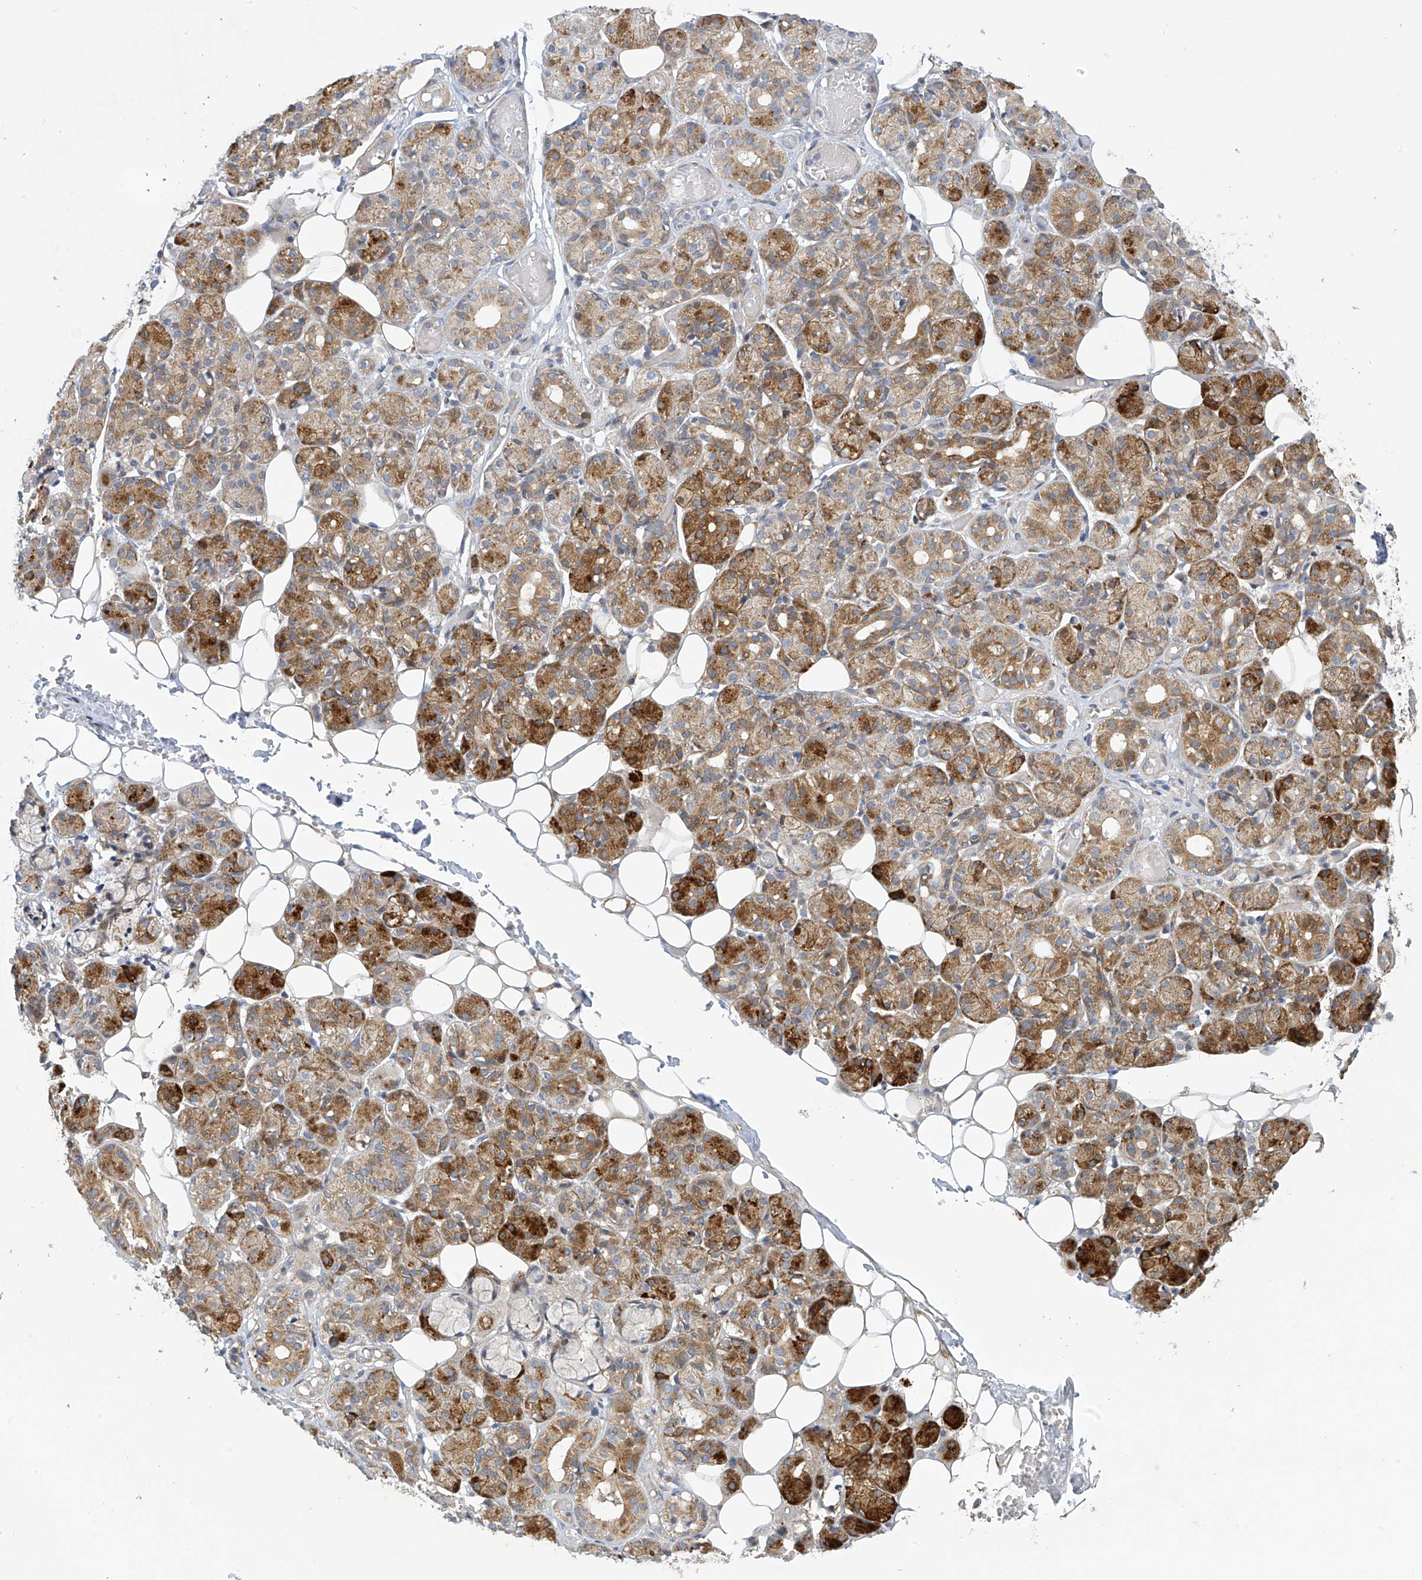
{"staining": {"intensity": "strong", "quantity": ">75%", "location": "cytoplasmic/membranous,nuclear"}, "tissue": "salivary gland", "cell_type": "Glandular cells", "image_type": "normal", "snomed": [{"axis": "morphology", "description": "Normal tissue, NOS"}, {"axis": "topography", "description": "Salivary gland"}], "caption": "Strong cytoplasmic/membranous,nuclear positivity for a protein is identified in about >75% of glandular cells of benign salivary gland using immunohistochemistry.", "gene": "ZNF641", "patient": {"sex": "male", "age": 63}}